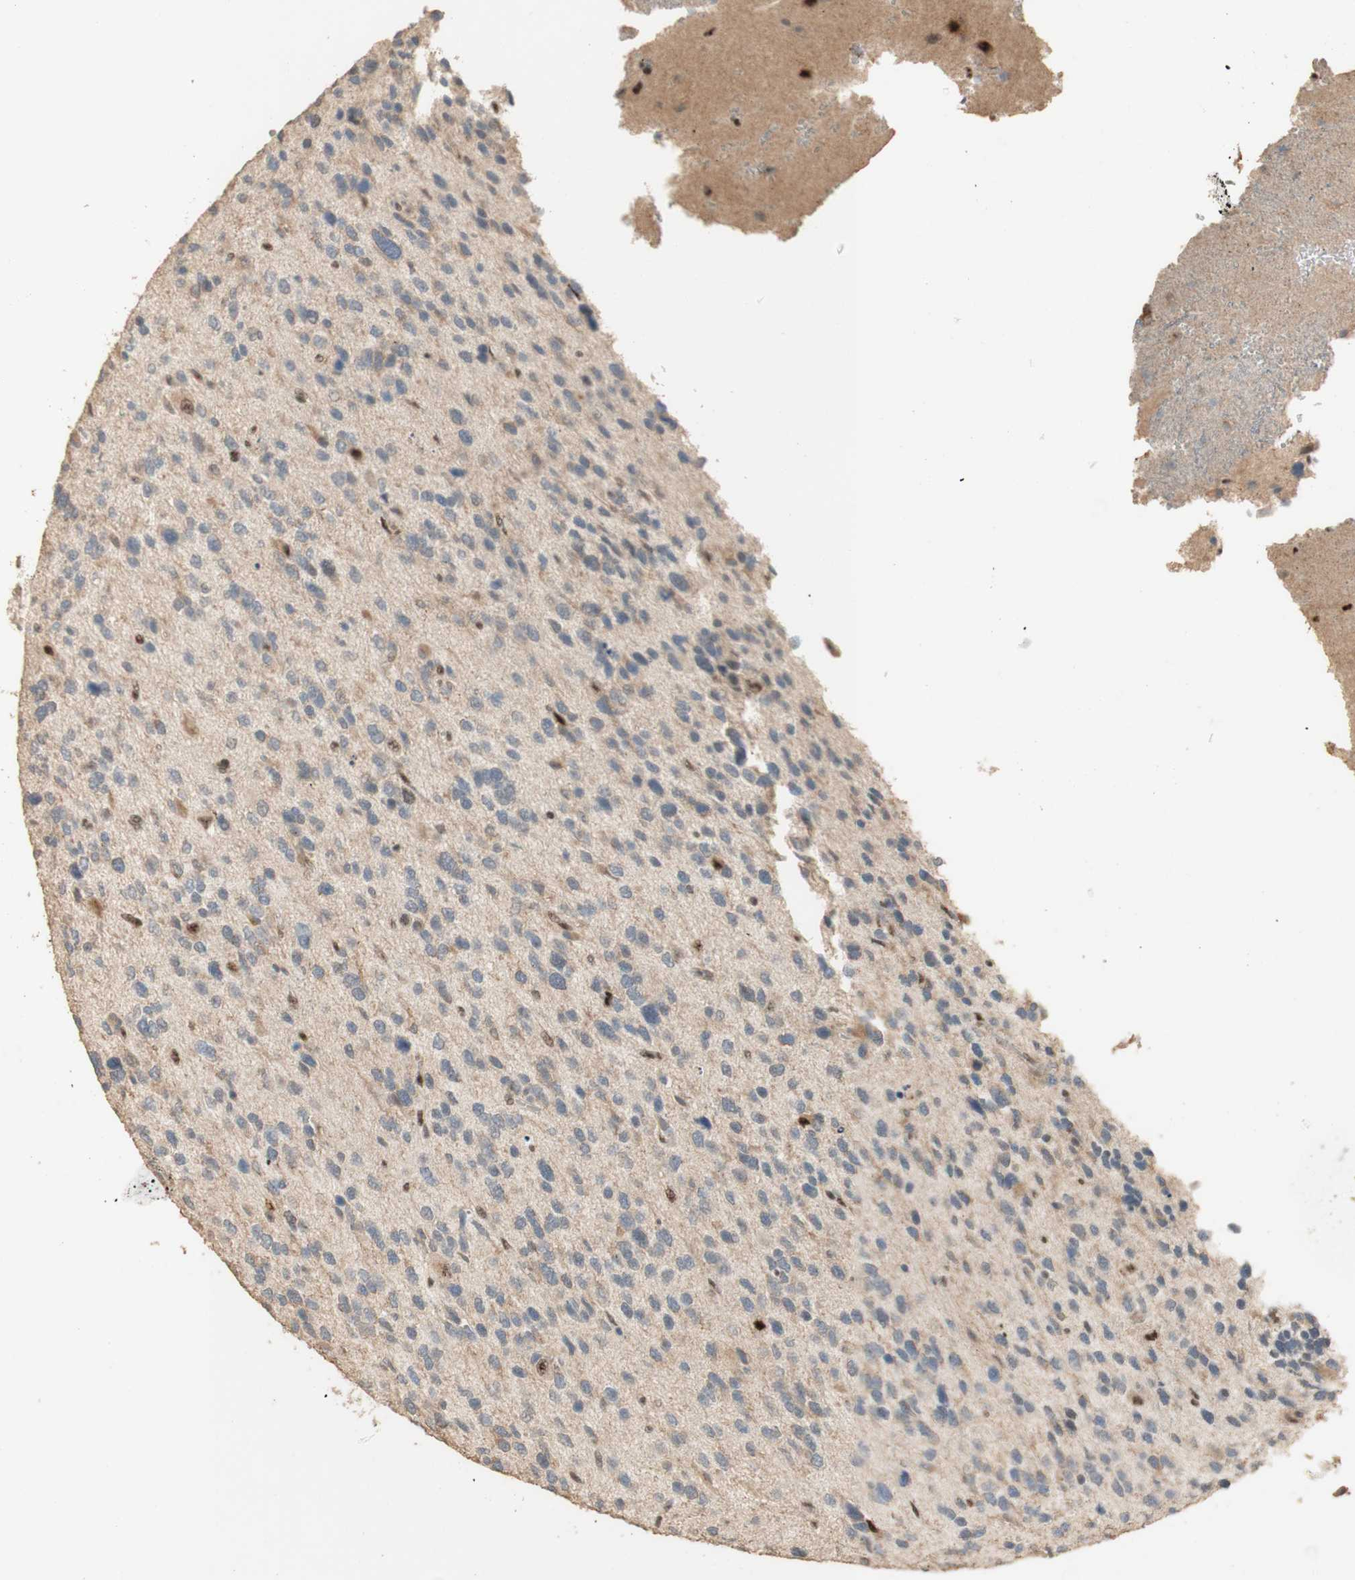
{"staining": {"intensity": "weak", "quantity": "25%-75%", "location": "cytoplasmic/membranous"}, "tissue": "glioma", "cell_type": "Tumor cells", "image_type": "cancer", "snomed": [{"axis": "morphology", "description": "Glioma, malignant, High grade"}, {"axis": "topography", "description": "Brain"}], "caption": "A brown stain highlights weak cytoplasmic/membranous staining of a protein in malignant glioma (high-grade) tumor cells.", "gene": "FOXP1", "patient": {"sex": "female", "age": 58}}